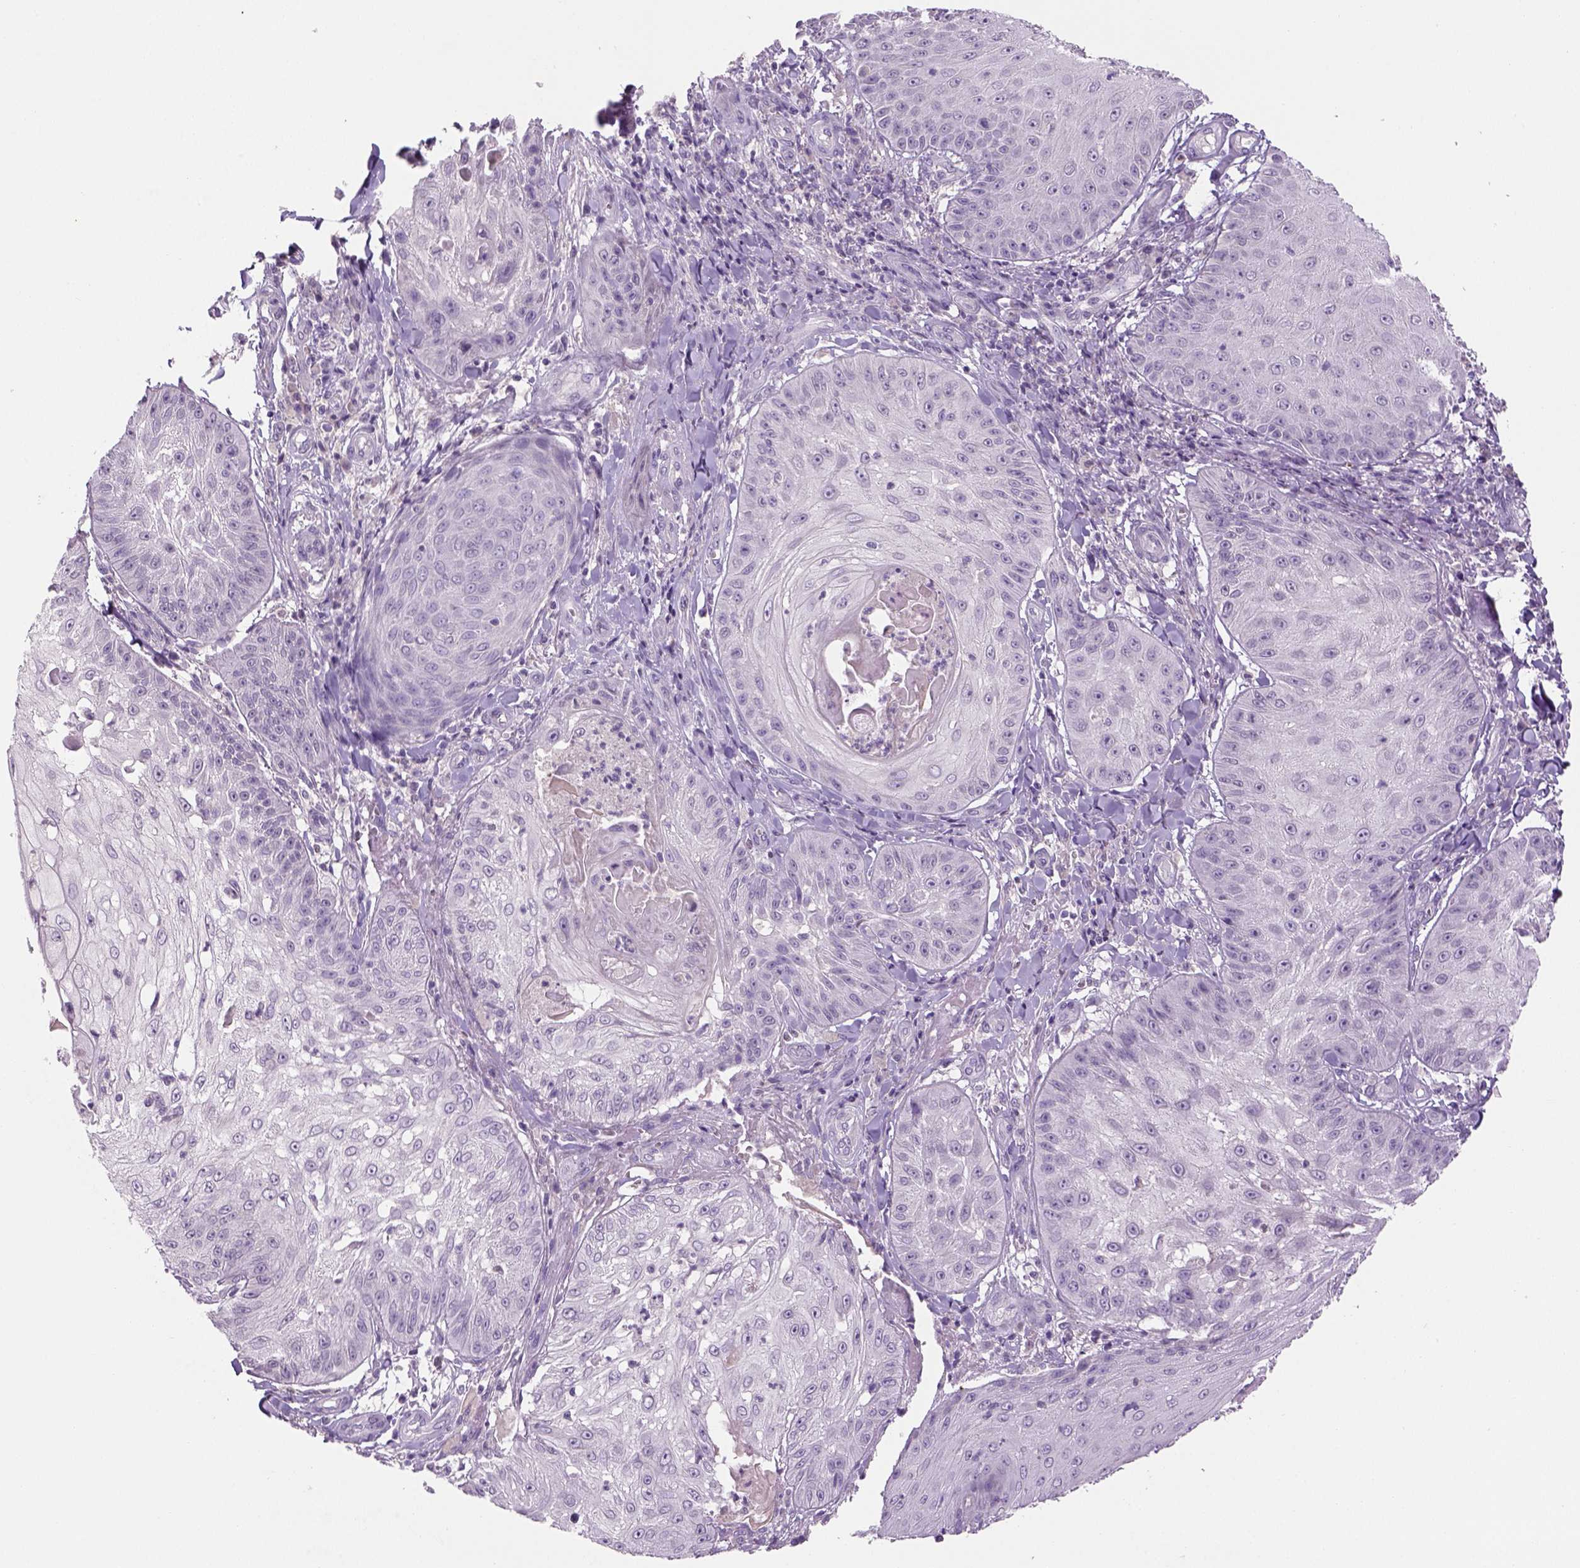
{"staining": {"intensity": "negative", "quantity": "none", "location": "none"}, "tissue": "skin cancer", "cell_type": "Tumor cells", "image_type": "cancer", "snomed": [{"axis": "morphology", "description": "Squamous cell carcinoma, NOS"}, {"axis": "topography", "description": "Skin"}], "caption": "Human skin cancer (squamous cell carcinoma) stained for a protein using immunohistochemistry displays no expression in tumor cells.", "gene": "GFI1B", "patient": {"sex": "male", "age": 70}}